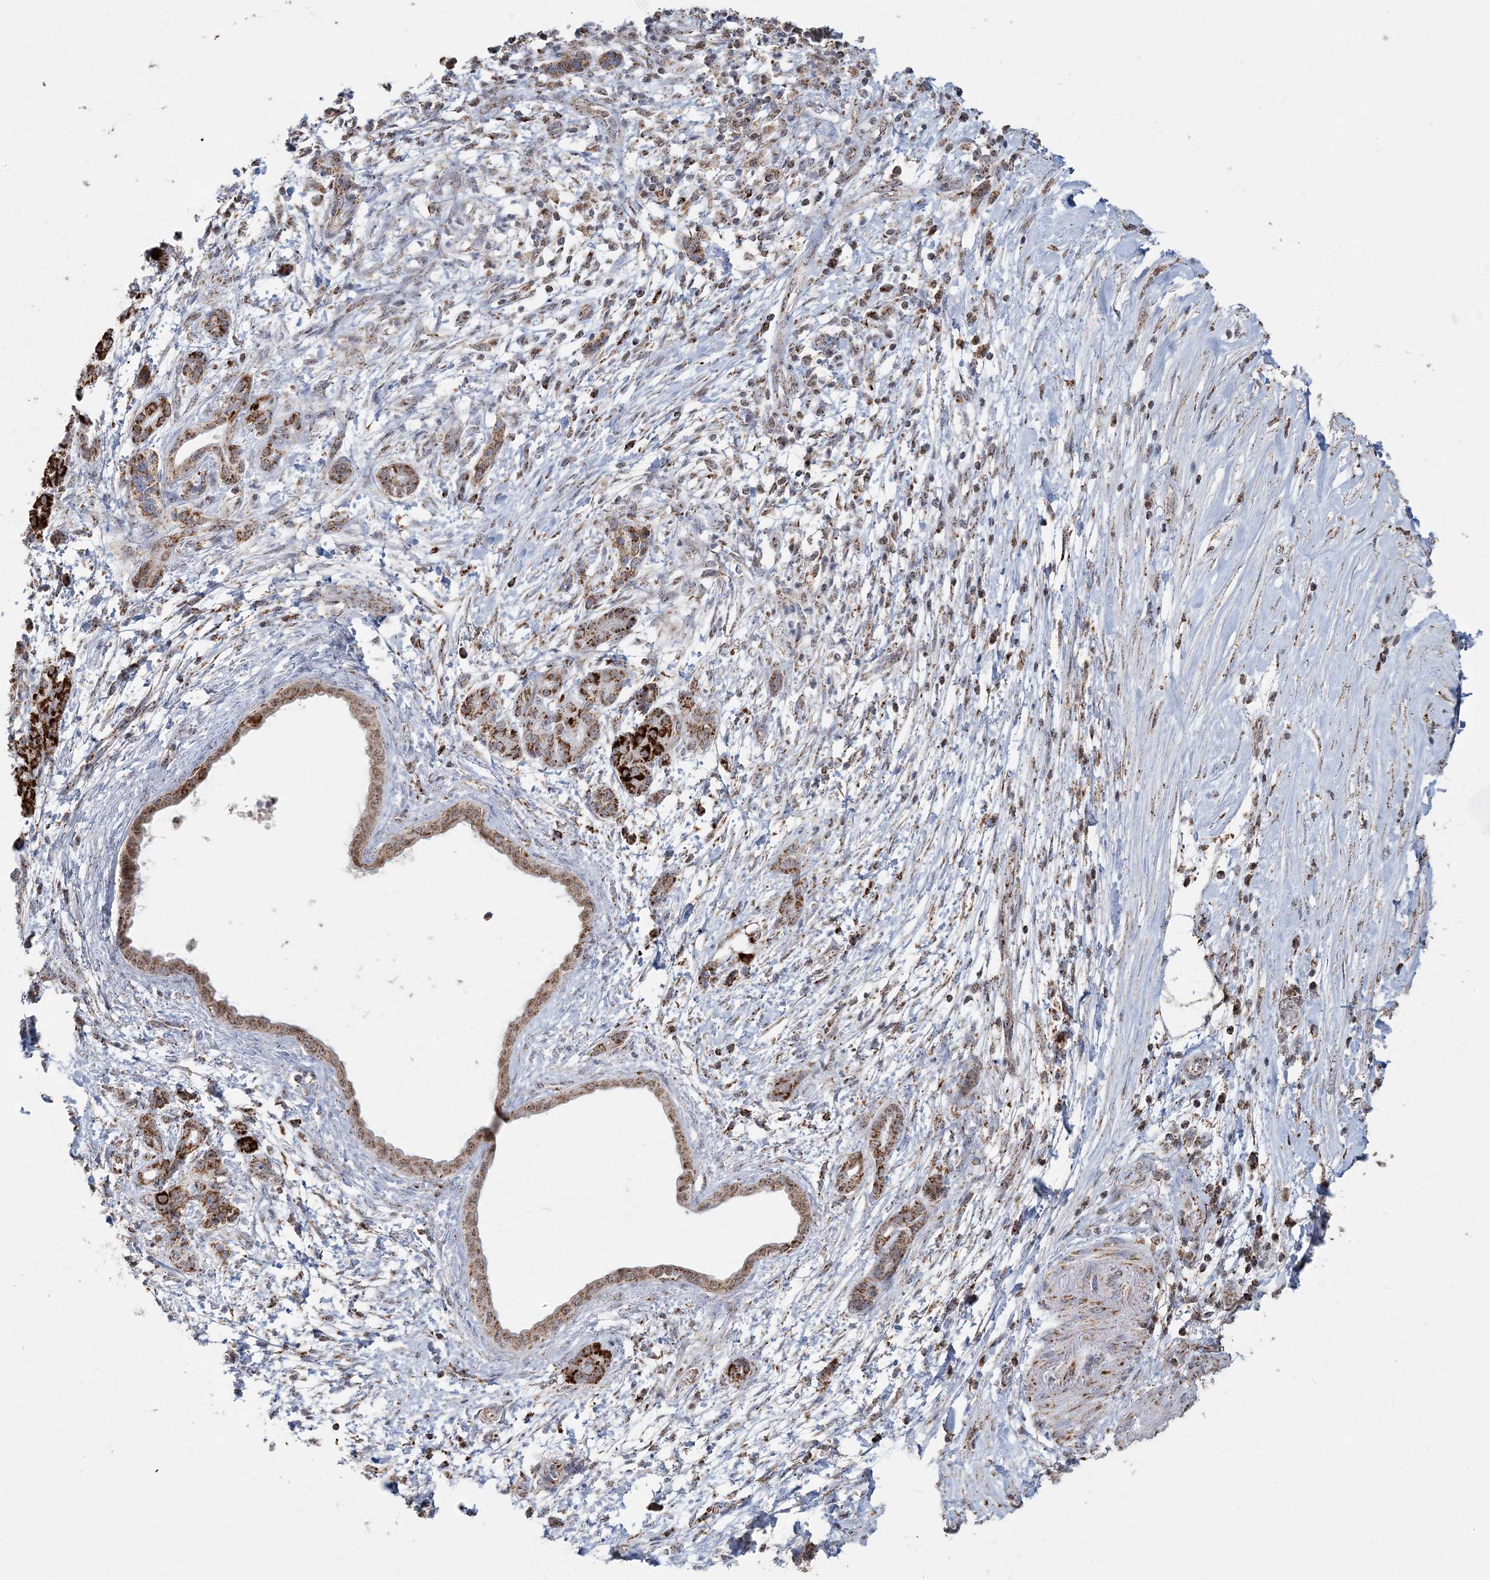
{"staining": {"intensity": "strong", "quantity": ">75%", "location": "cytoplasmic/membranous"}, "tissue": "pancreatic cancer", "cell_type": "Tumor cells", "image_type": "cancer", "snomed": [{"axis": "morphology", "description": "Adenocarcinoma, NOS"}, {"axis": "topography", "description": "Pancreas"}], "caption": "Immunohistochemistry (DAB (3,3'-diaminobenzidine)) staining of human pancreatic cancer exhibits strong cytoplasmic/membranous protein positivity in approximately >75% of tumor cells.", "gene": "SUCLG1", "patient": {"sex": "female", "age": 55}}